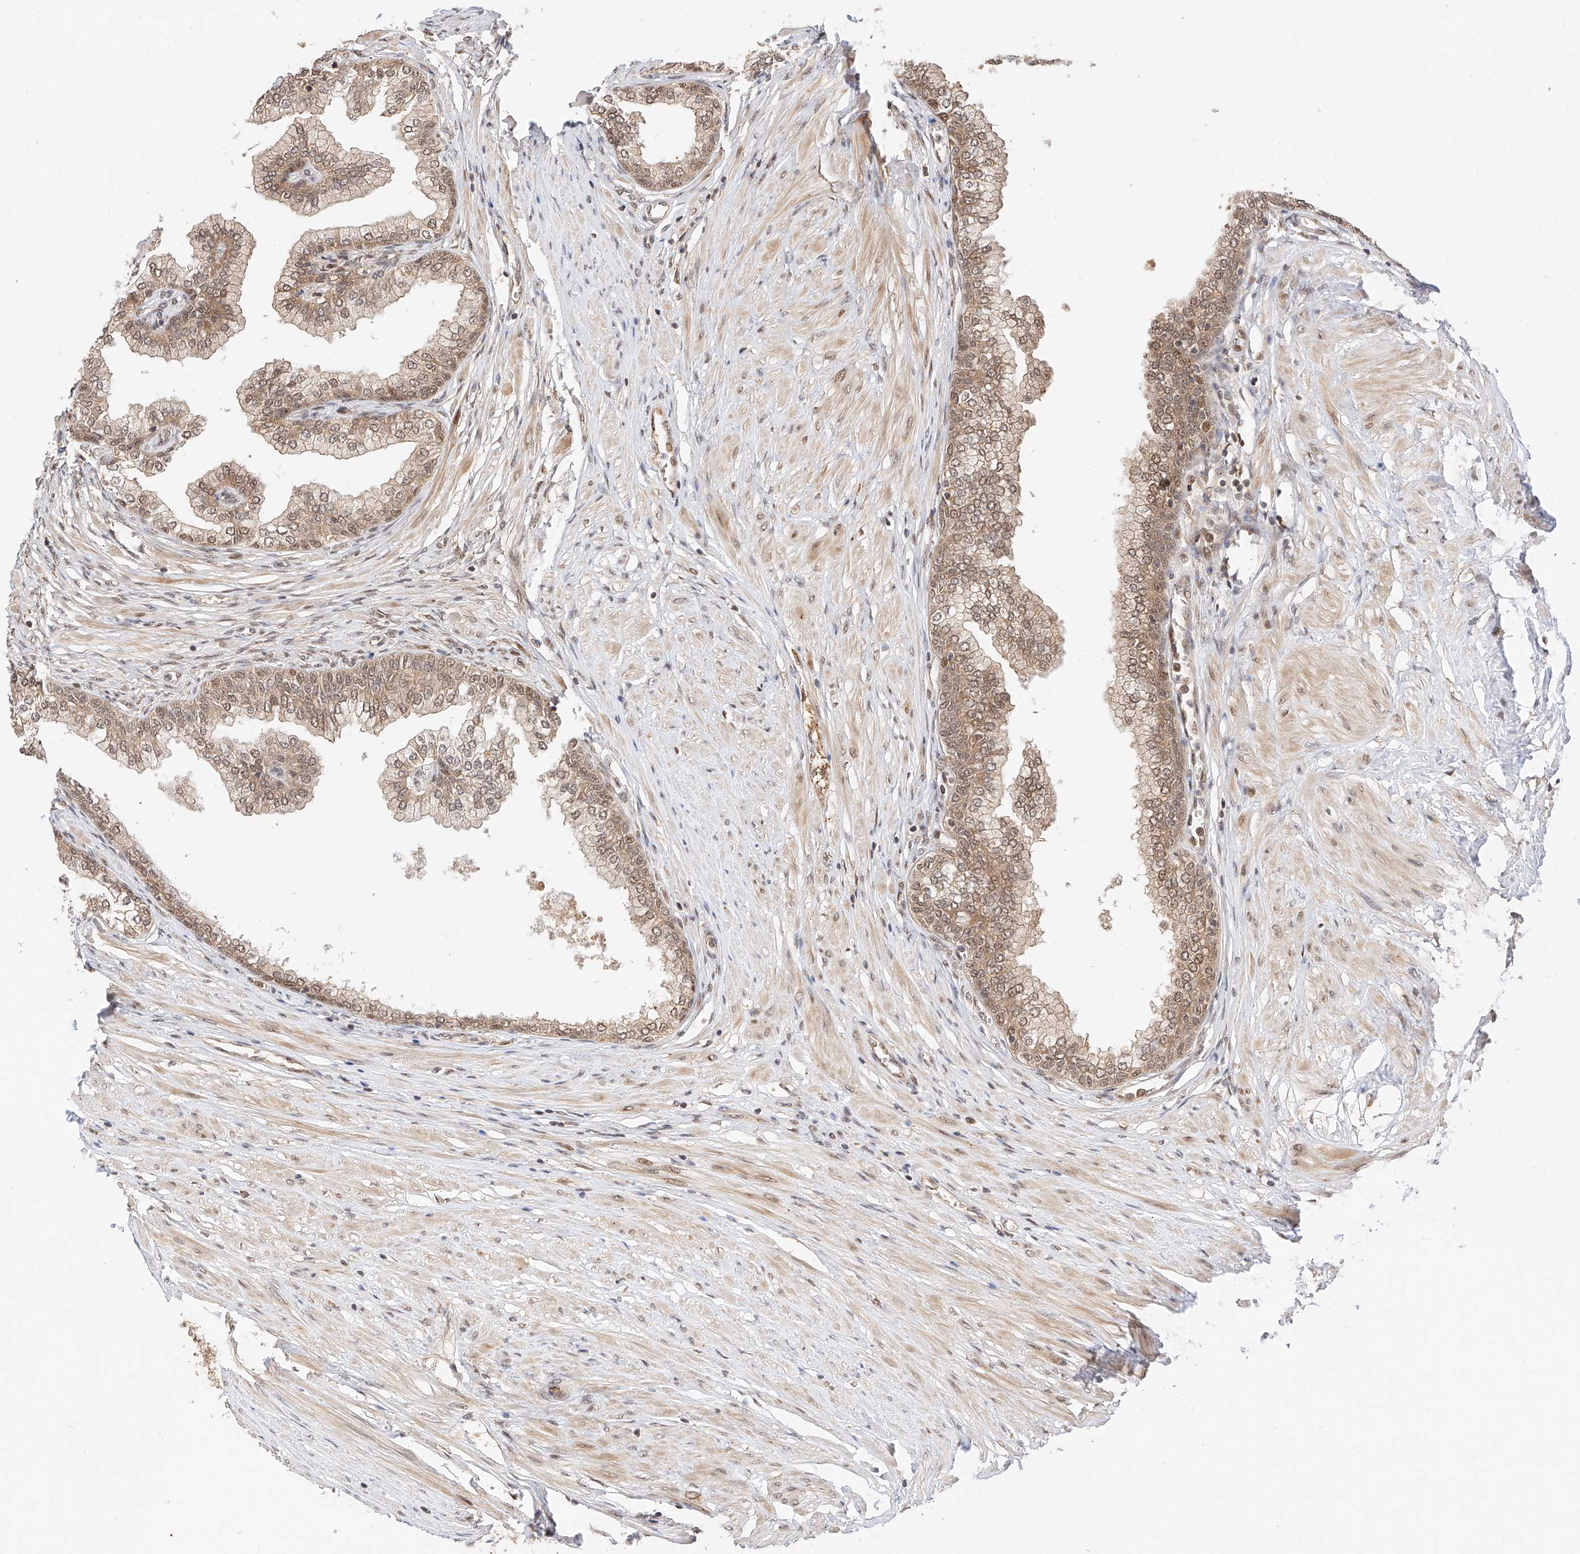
{"staining": {"intensity": "moderate", "quantity": ">75%", "location": "cytoplasmic/membranous,nuclear"}, "tissue": "prostate", "cell_type": "Glandular cells", "image_type": "normal", "snomed": [{"axis": "morphology", "description": "Normal tissue, NOS"}, {"axis": "morphology", "description": "Urothelial carcinoma, Low grade"}, {"axis": "topography", "description": "Urinary bladder"}, {"axis": "topography", "description": "Prostate"}], "caption": "Protein positivity by IHC exhibits moderate cytoplasmic/membranous,nuclear positivity in approximately >75% of glandular cells in normal prostate. Ihc stains the protein in brown and the nuclei are stained blue.", "gene": "EIF4H", "patient": {"sex": "male", "age": 60}}